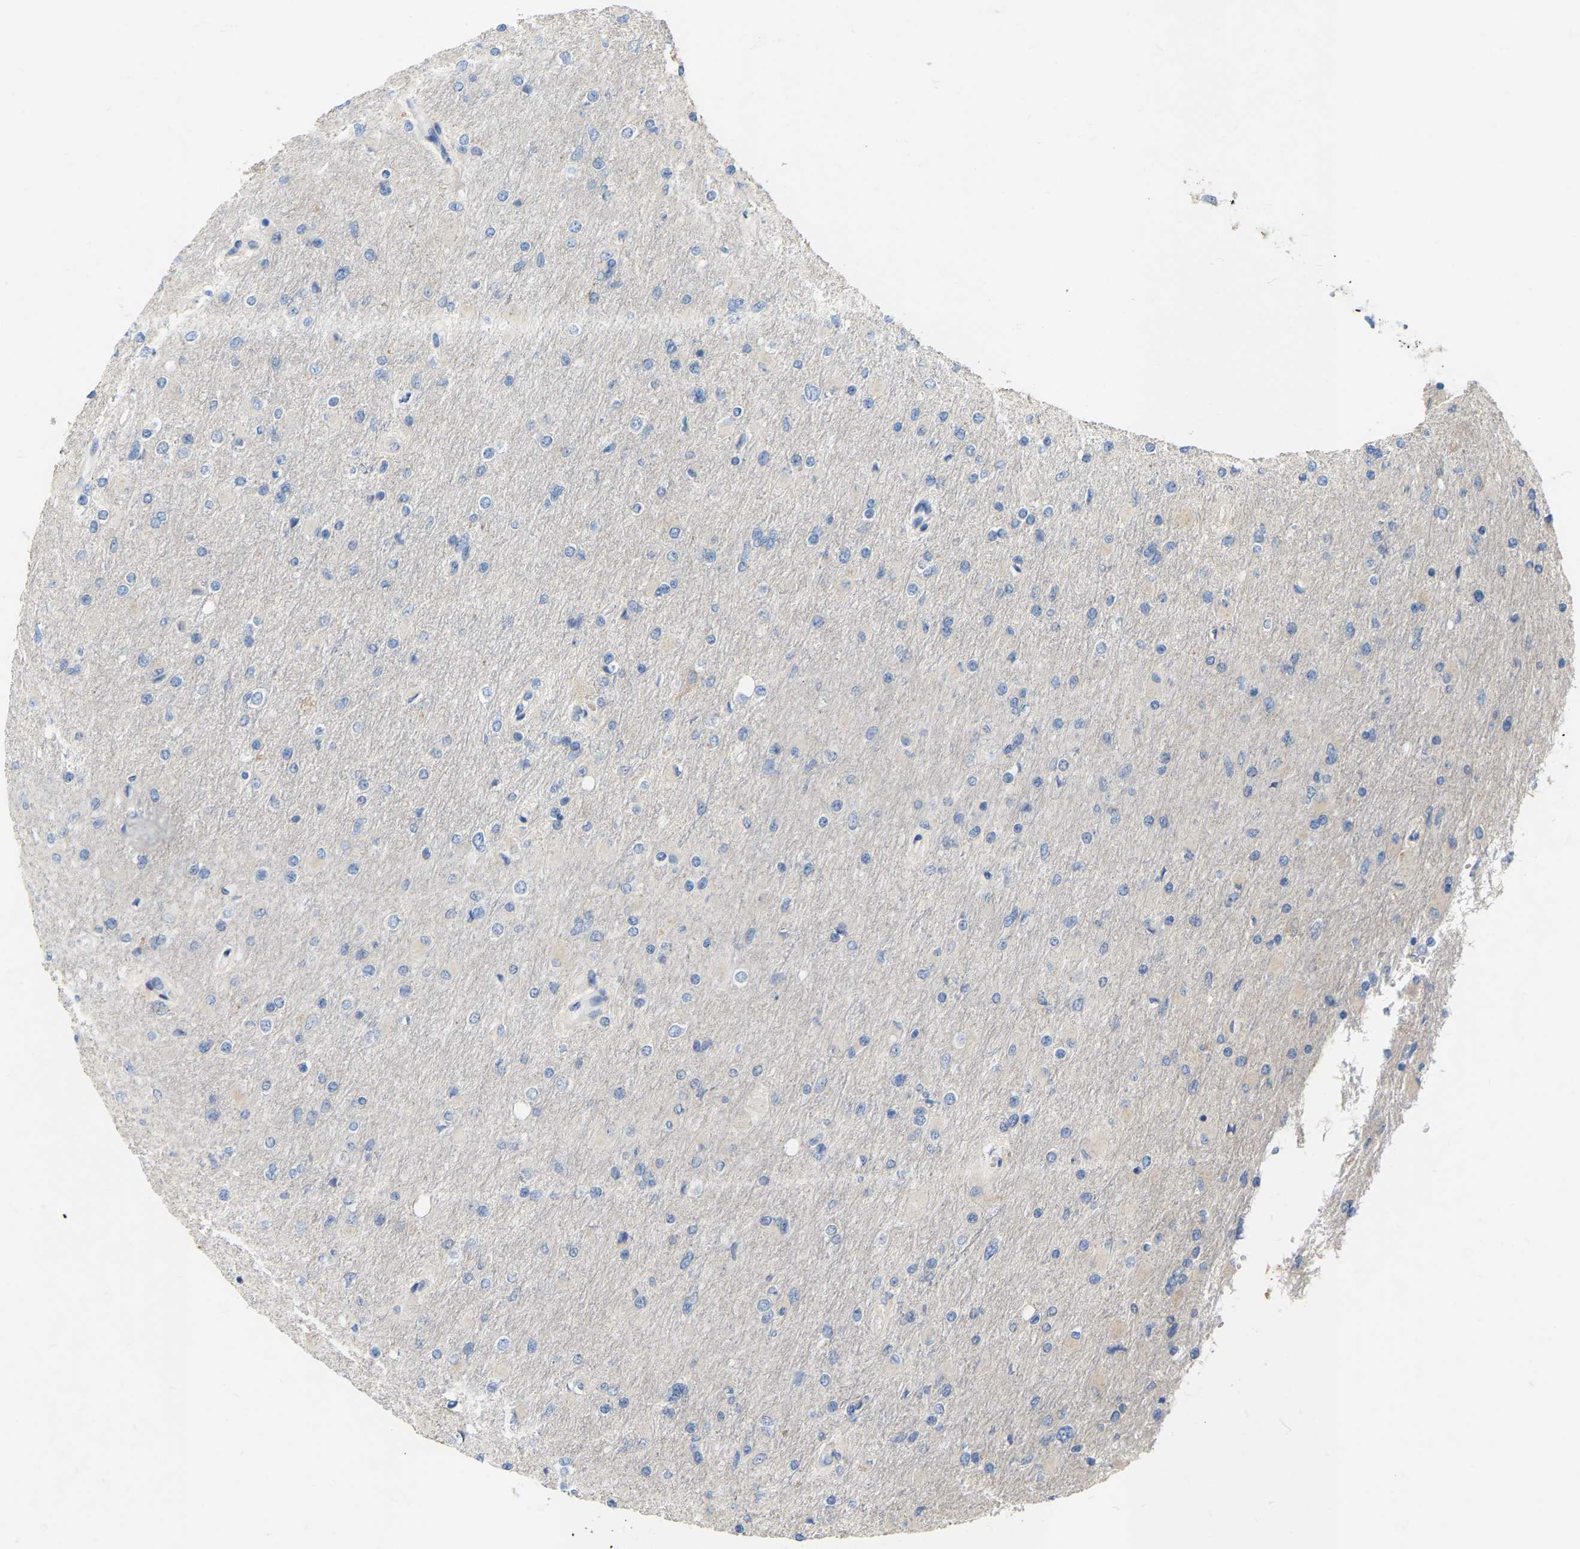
{"staining": {"intensity": "negative", "quantity": "none", "location": "none"}, "tissue": "glioma", "cell_type": "Tumor cells", "image_type": "cancer", "snomed": [{"axis": "morphology", "description": "Glioma, malignant, High grade"}, {"axis": "topography", "description": "Cerebral cortex"}], "caption": "This is an immunohistochemistry image of human glioma. There is no staining in tumor cells.", "gene": "WIPI2", "patient": {"sex": "female", "age": 36}}